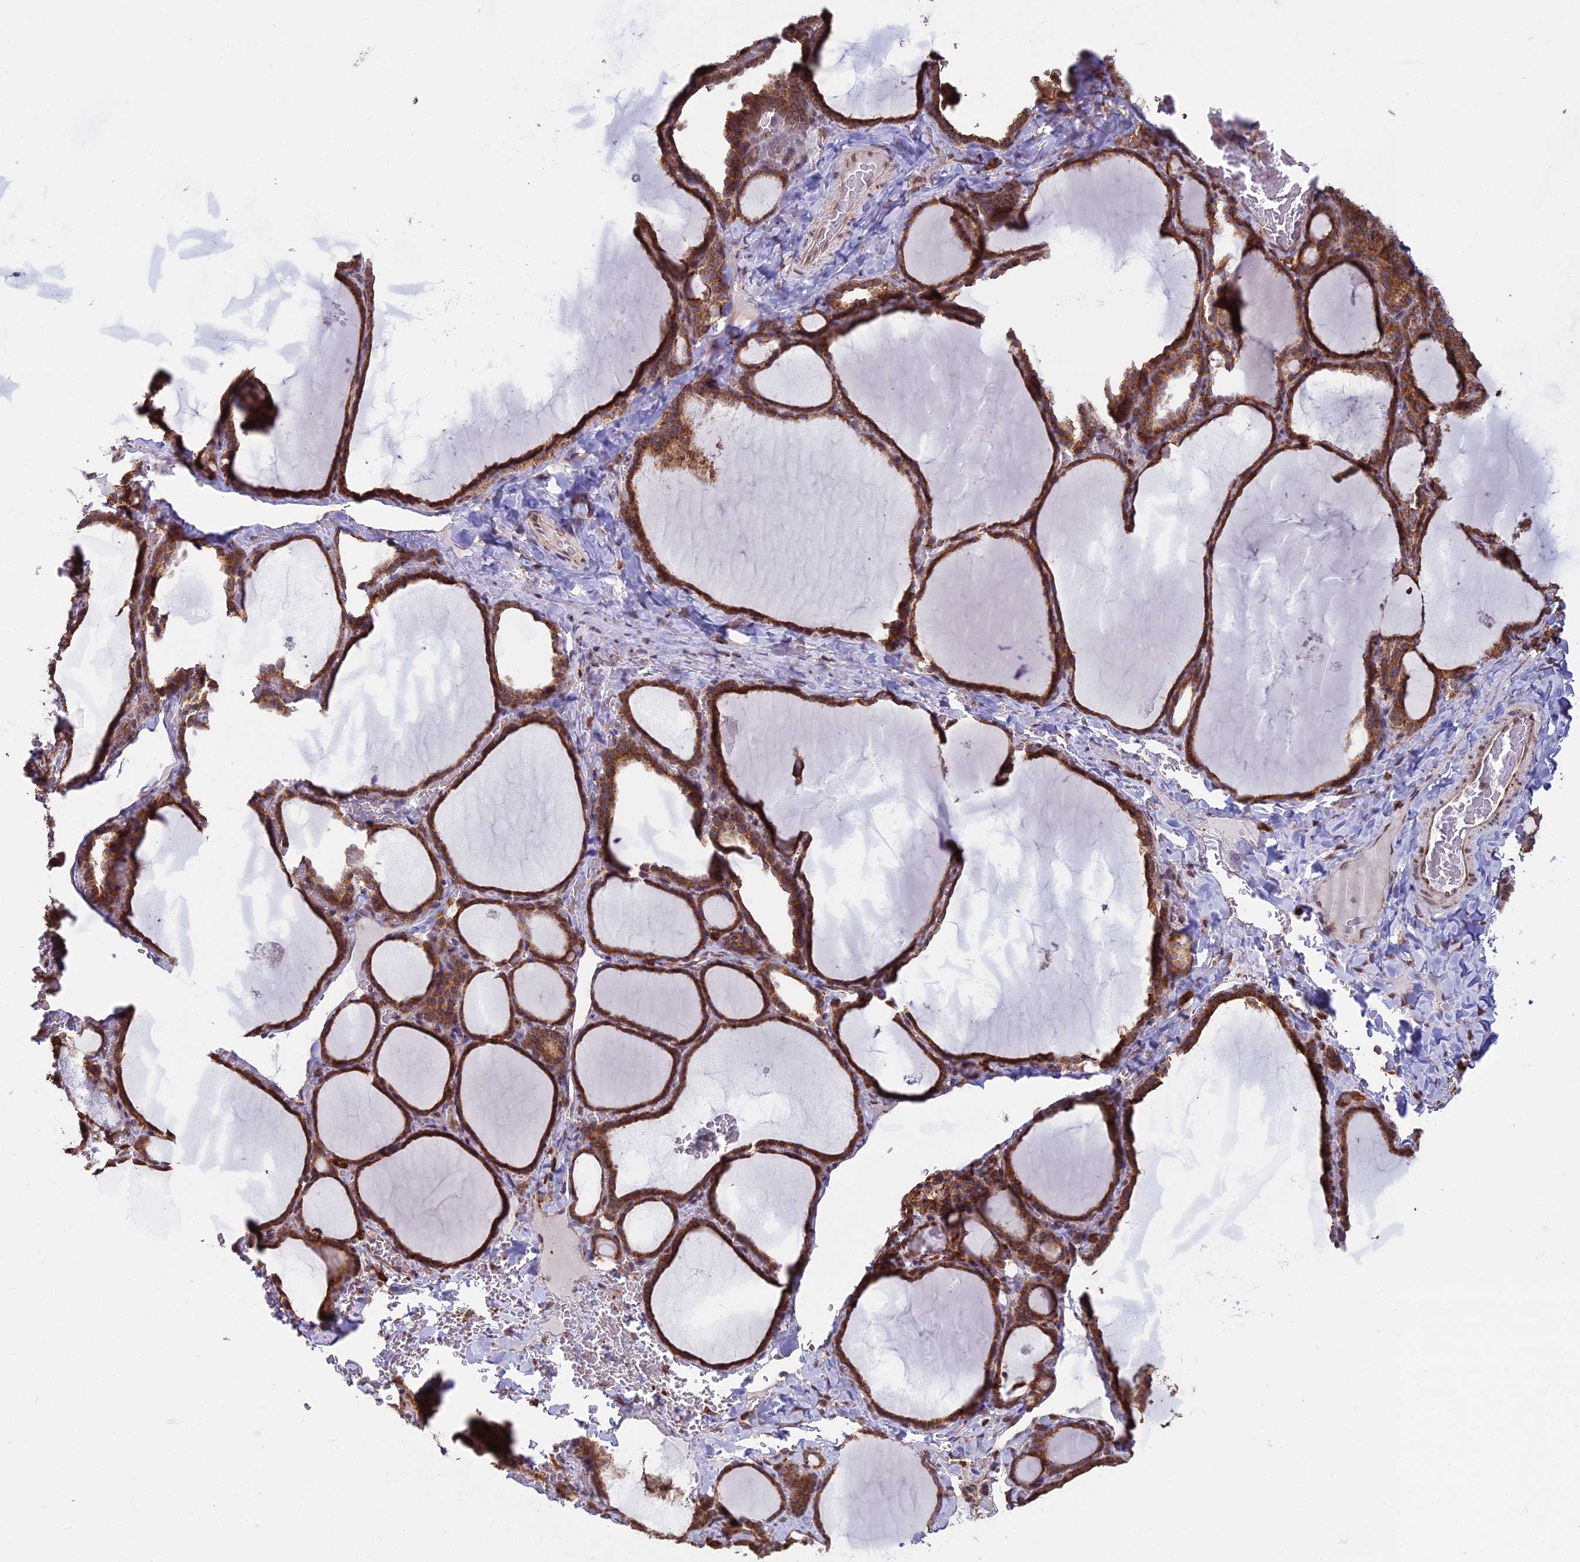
{"staining": {"intensity": "moderate", "quantity": ">75%", "location": "cytoplasmic/membranous"}, "tissue": "thyroid gland", "cell_type": "Glandular cells", "image_type": "normal", "snomed": [{"axis": "morphology", "description": "Normal tissue, NOS"}, {"axis": "topography", "description": "Thyroid gland"}], "caption": "Thyroid gland was stained to show a protein in brown. There is medium levels of moderate cytoplasmic/membranous staining in about >75% of glandular cells.", "gene": "RPL26", "patient": {"sex": "female", "age": 39}}